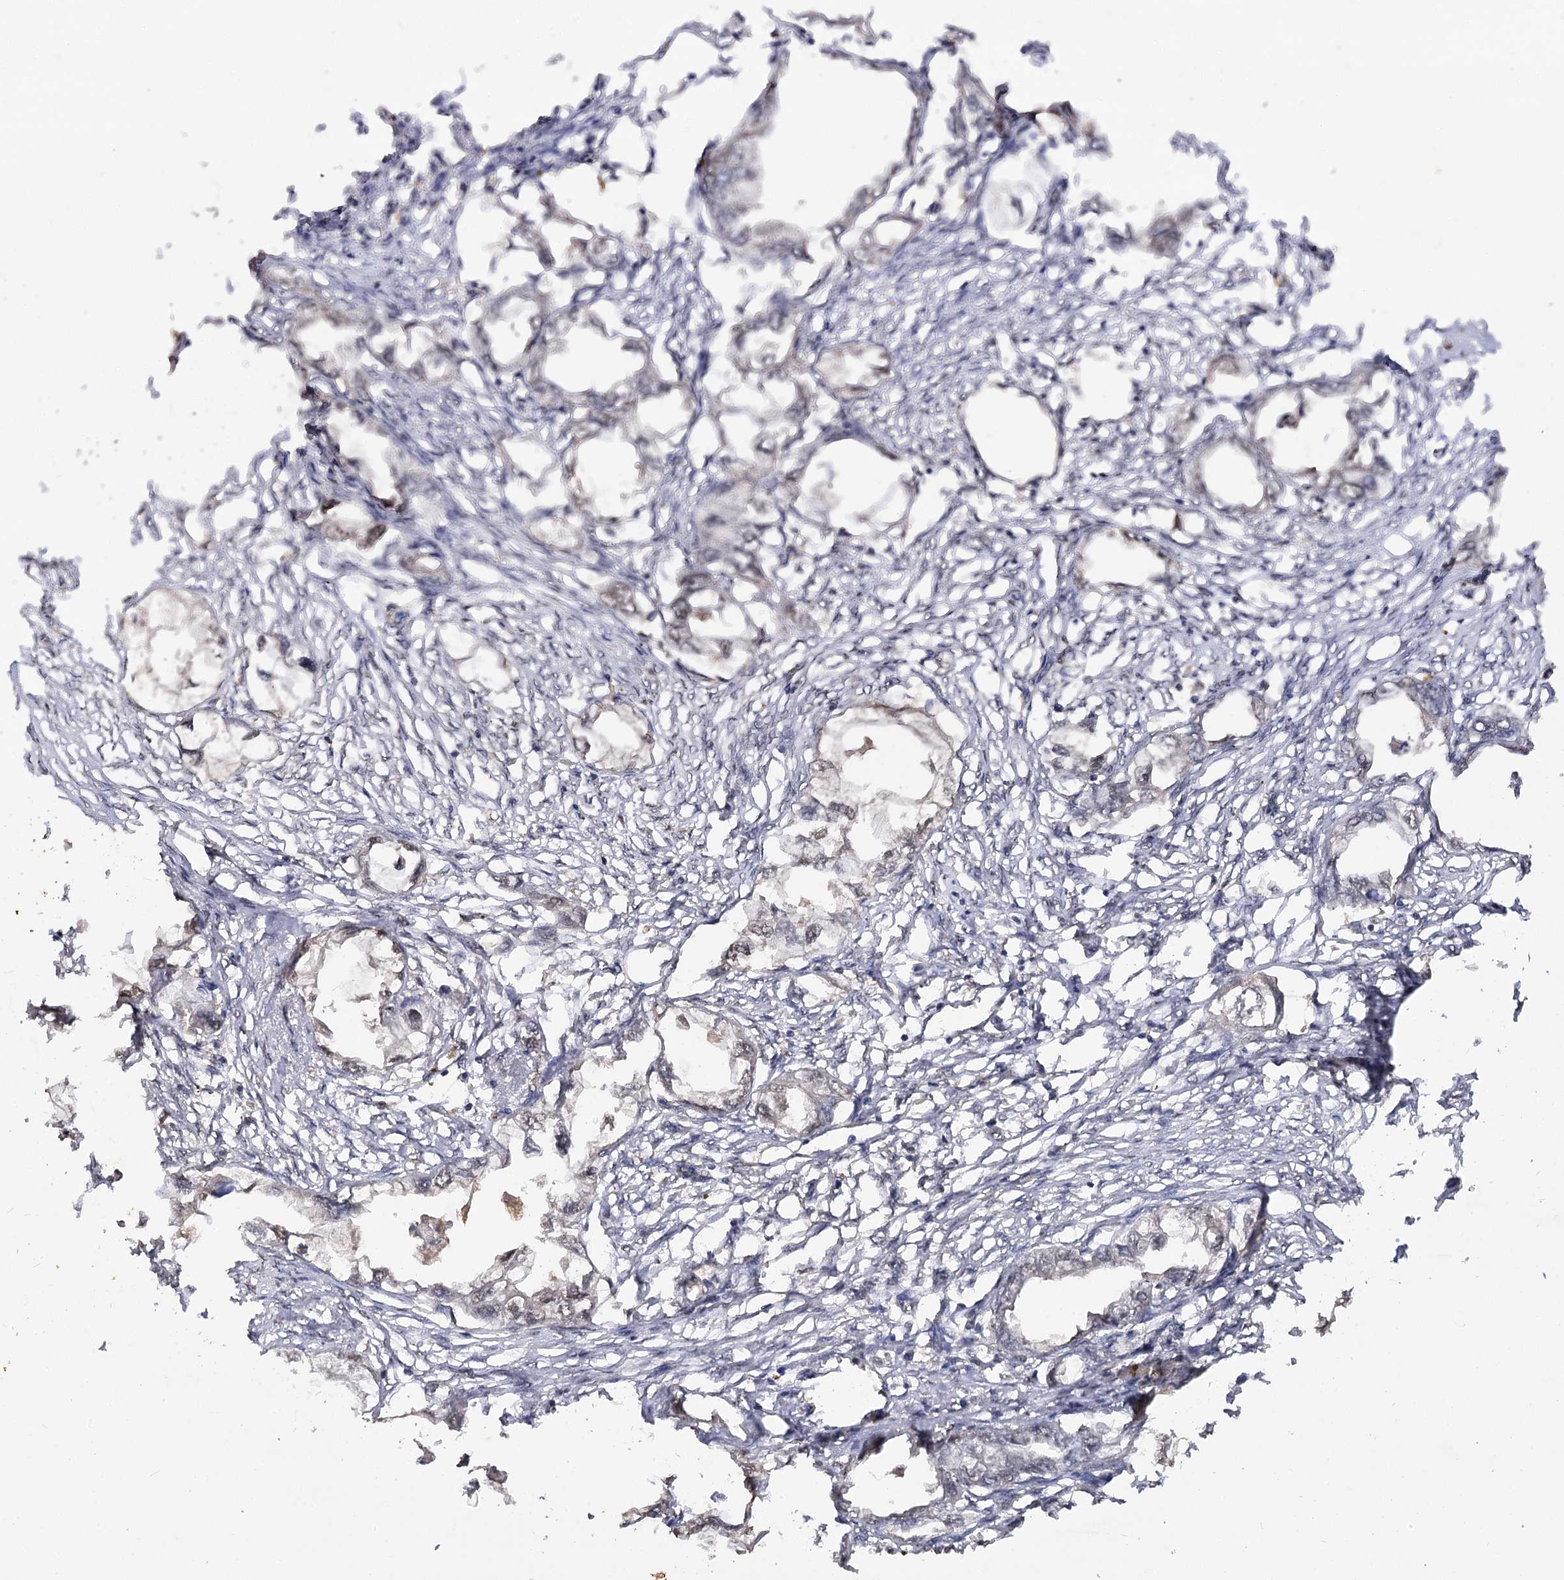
{"staining": {"intensity": "negative", "quantity": "none", "location": "none"}, "tissue": "endometrial cancer", "cell_type": "Tumor cells", "image_type": "cancer", "snomed": [{"axis": "morphology", "description": "Adenocarcinoma, NOS"}, {"axis": "morphology", "description": "Adenocarcinoma, metastatic, NOS"}, {"axis": "topography", "description": "Adipose tissue"}, {"axis": "topography", "description": "Endometrium"}], "caption": "Immunohistochemistry image of human endometrial cancer stained for a protein (brown), which displays no positivity in tumor cells. (Immunohistochemistry (ihc), brightfield microscopy, high magnification).", "gene": "ARL13A", "patient": {"sex": "female", "age": 67}}